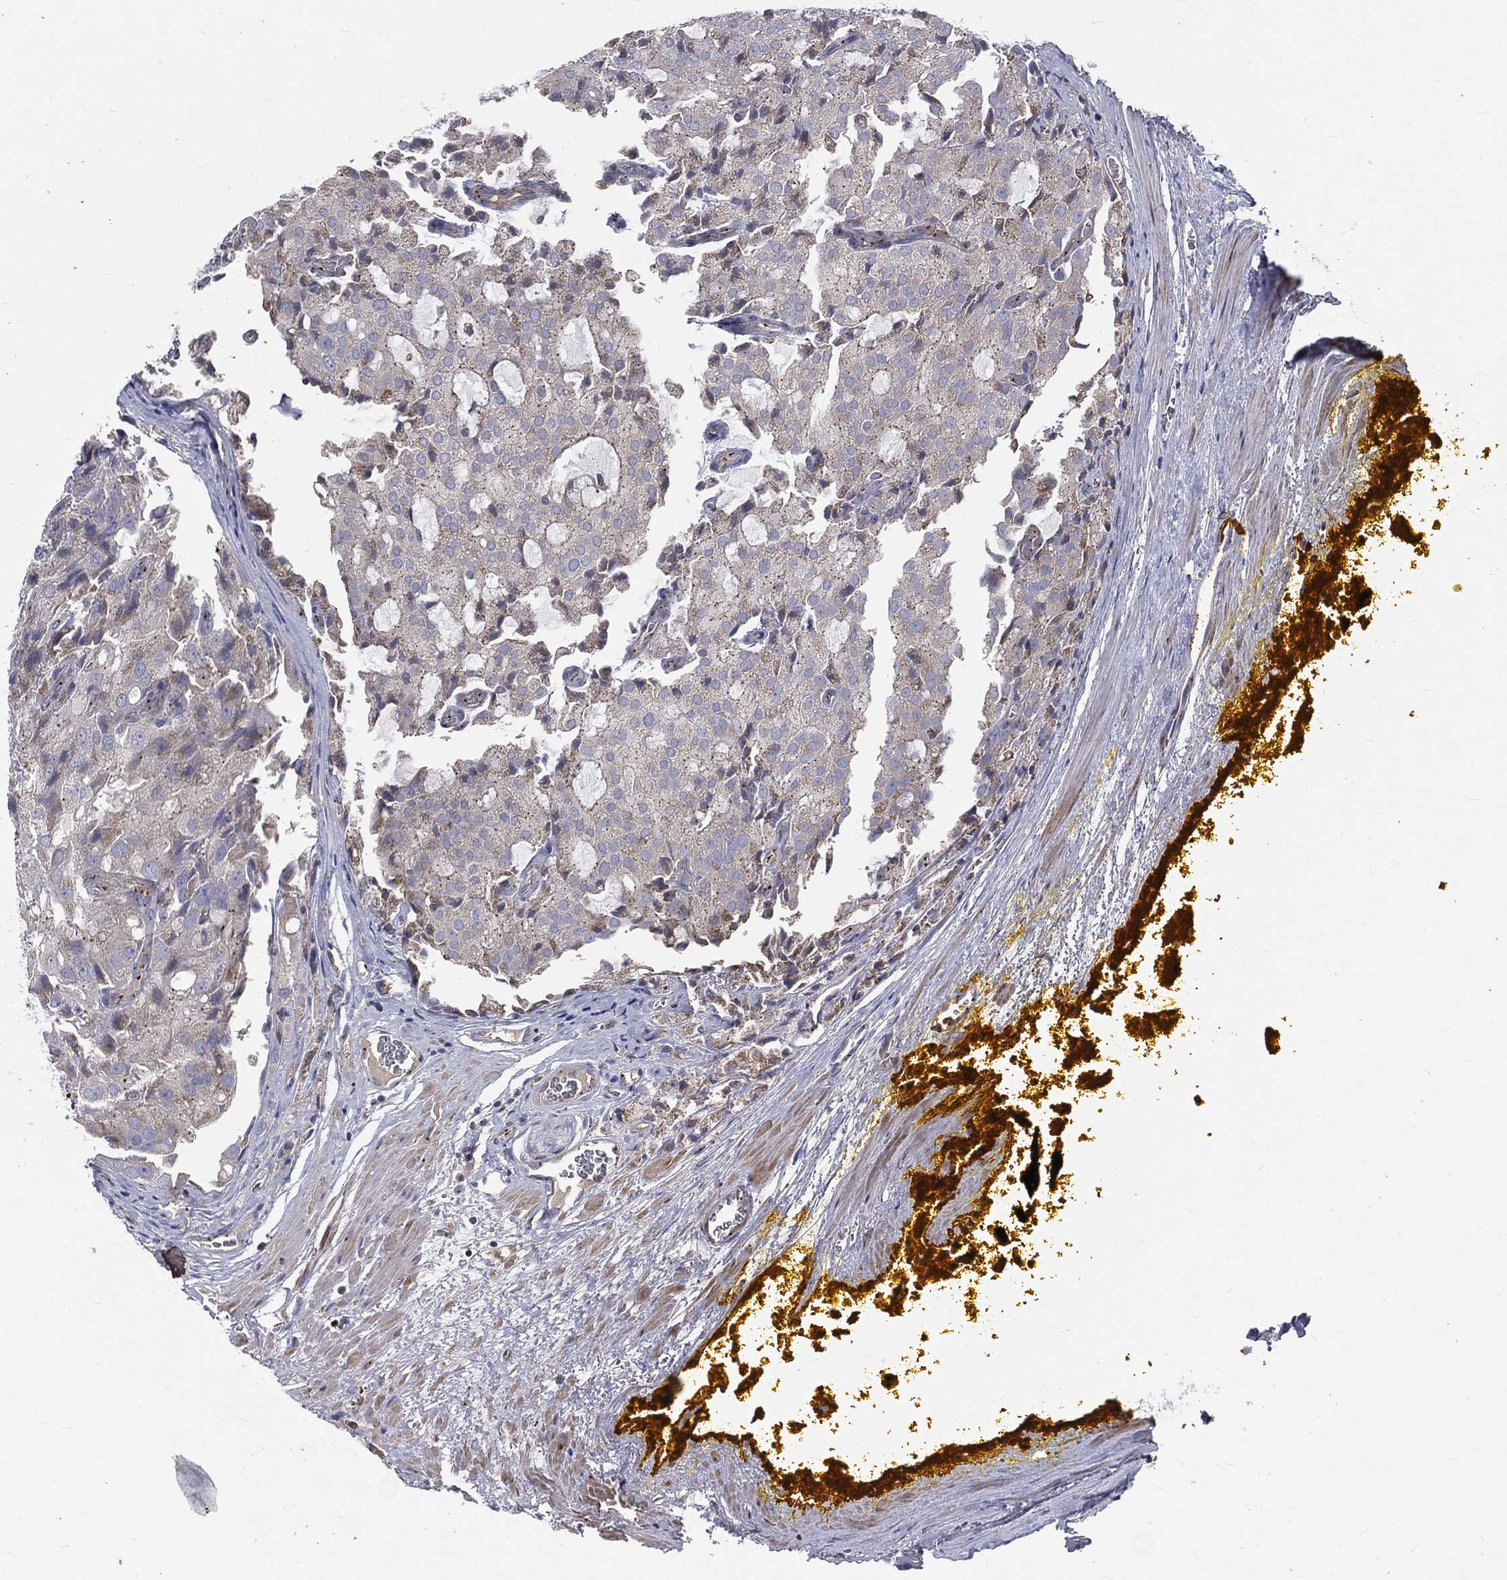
{"staining": {"intensity": "negative", "quantity": "none", "location": "none"}, "tissue": "prostate cancer", "cell_type": "Tumor cells", "image_type": "cancer", "snomed": [{"axis": "morphology", "description": "Adenocarcinoma, NOS"}, {"axis": "topography", "description": "Prostate and seminal vesicle, NOS"}, {"axis": "topography", "description": "Prostate"}], "caption": "An IHC histopathology image of prostate cancer is shown. There is no staining in tumor cells of prostate cancer. Brightfield microscopy of immunohistochemistry stained with DAB (brown) and hematoxylin (blue), captured at high magnification.", "gene": "CROCC", "patient": {"sex": "male", "age": 67}}